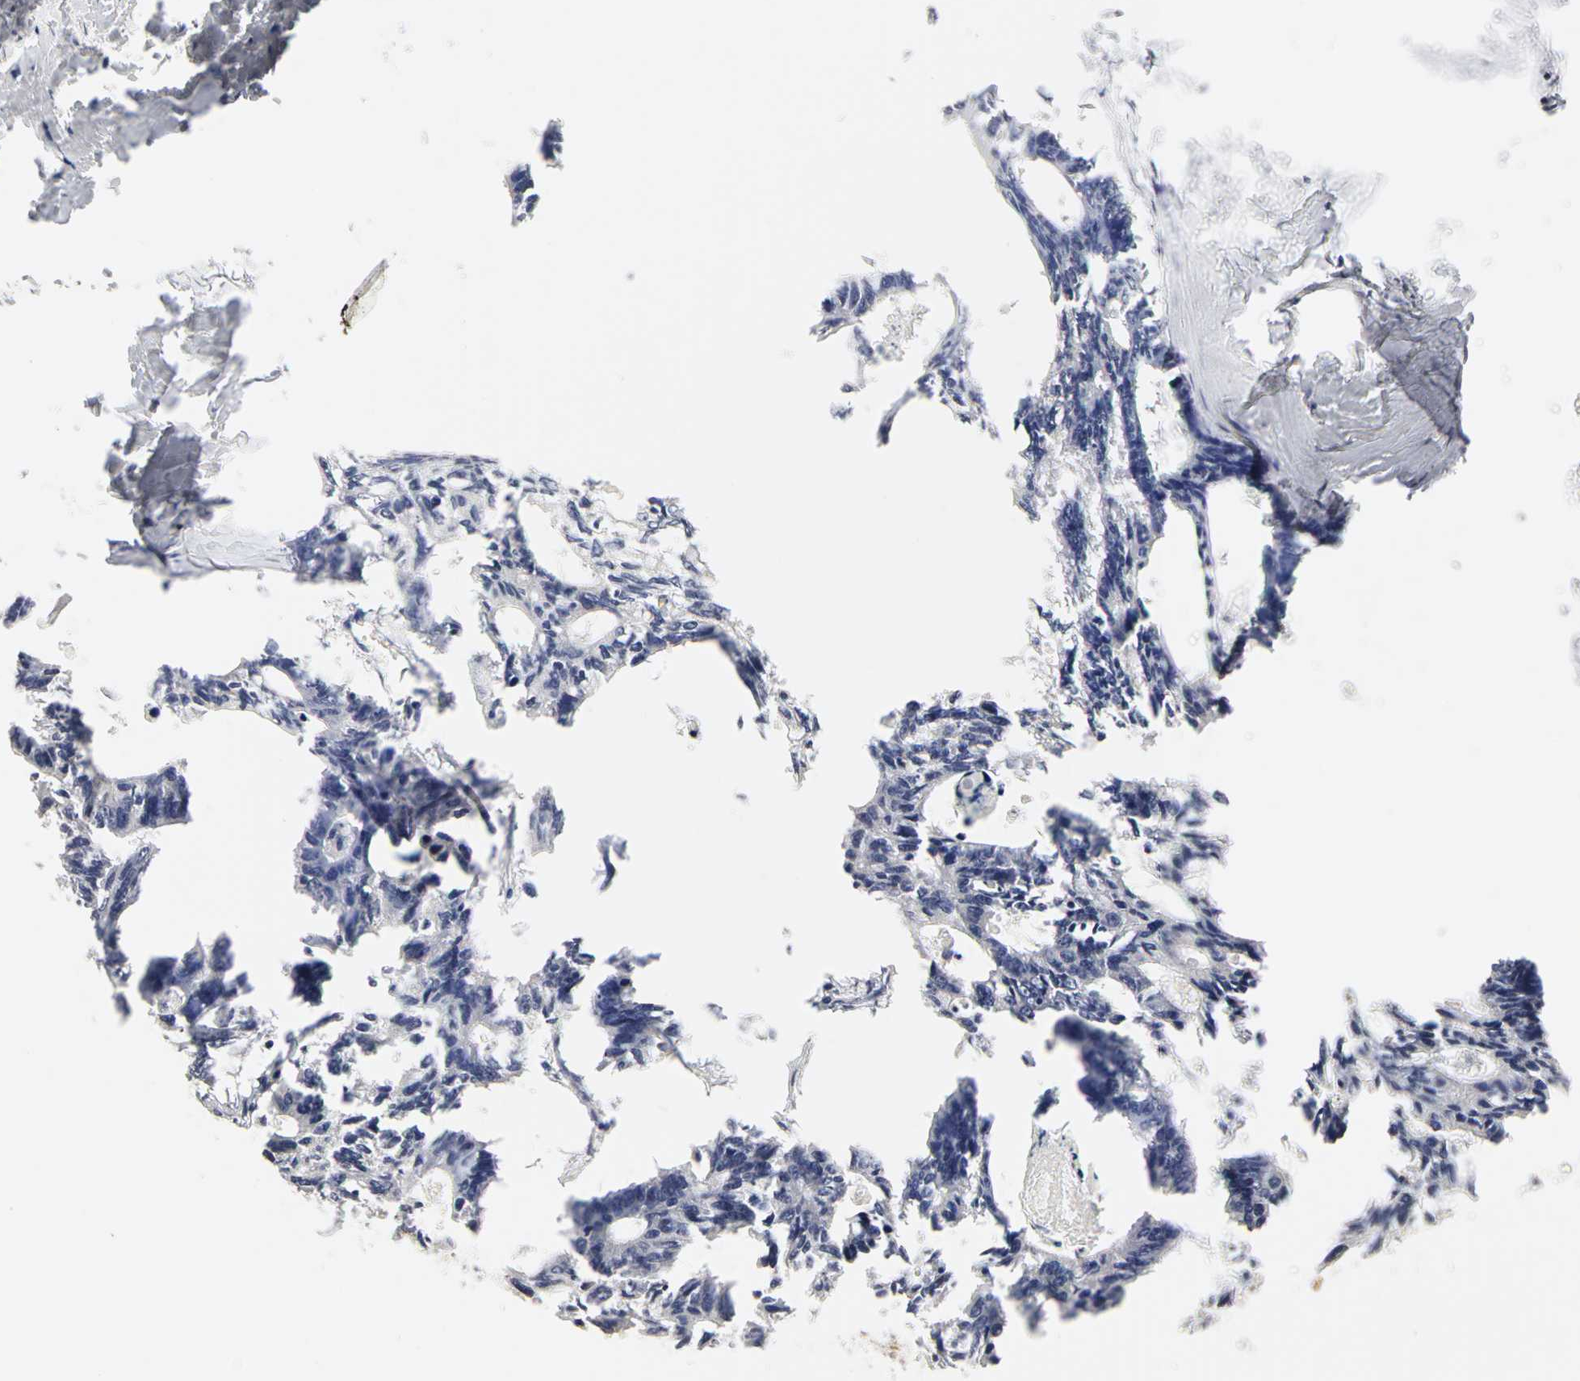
{"staining": {"intensity": "negative", "quantity": "none", "location": "none"}, "tissue": "colorectal cancer", "cell_type": "Tumor cells", "image_type": "cancer", "snomed": [{"axis": "morphology", "description": "Adenocarcinoma, NOS"}, {"axis": "topography", "description": "Colon"}], "caption": "Human adenocarcinoma (colorectal) stained for a protein using immunohistochemistry (IHC) reveals no expression in tumor cells.", "gene": "IRAK1", "patient": {"sex": "female", "age": 55}}